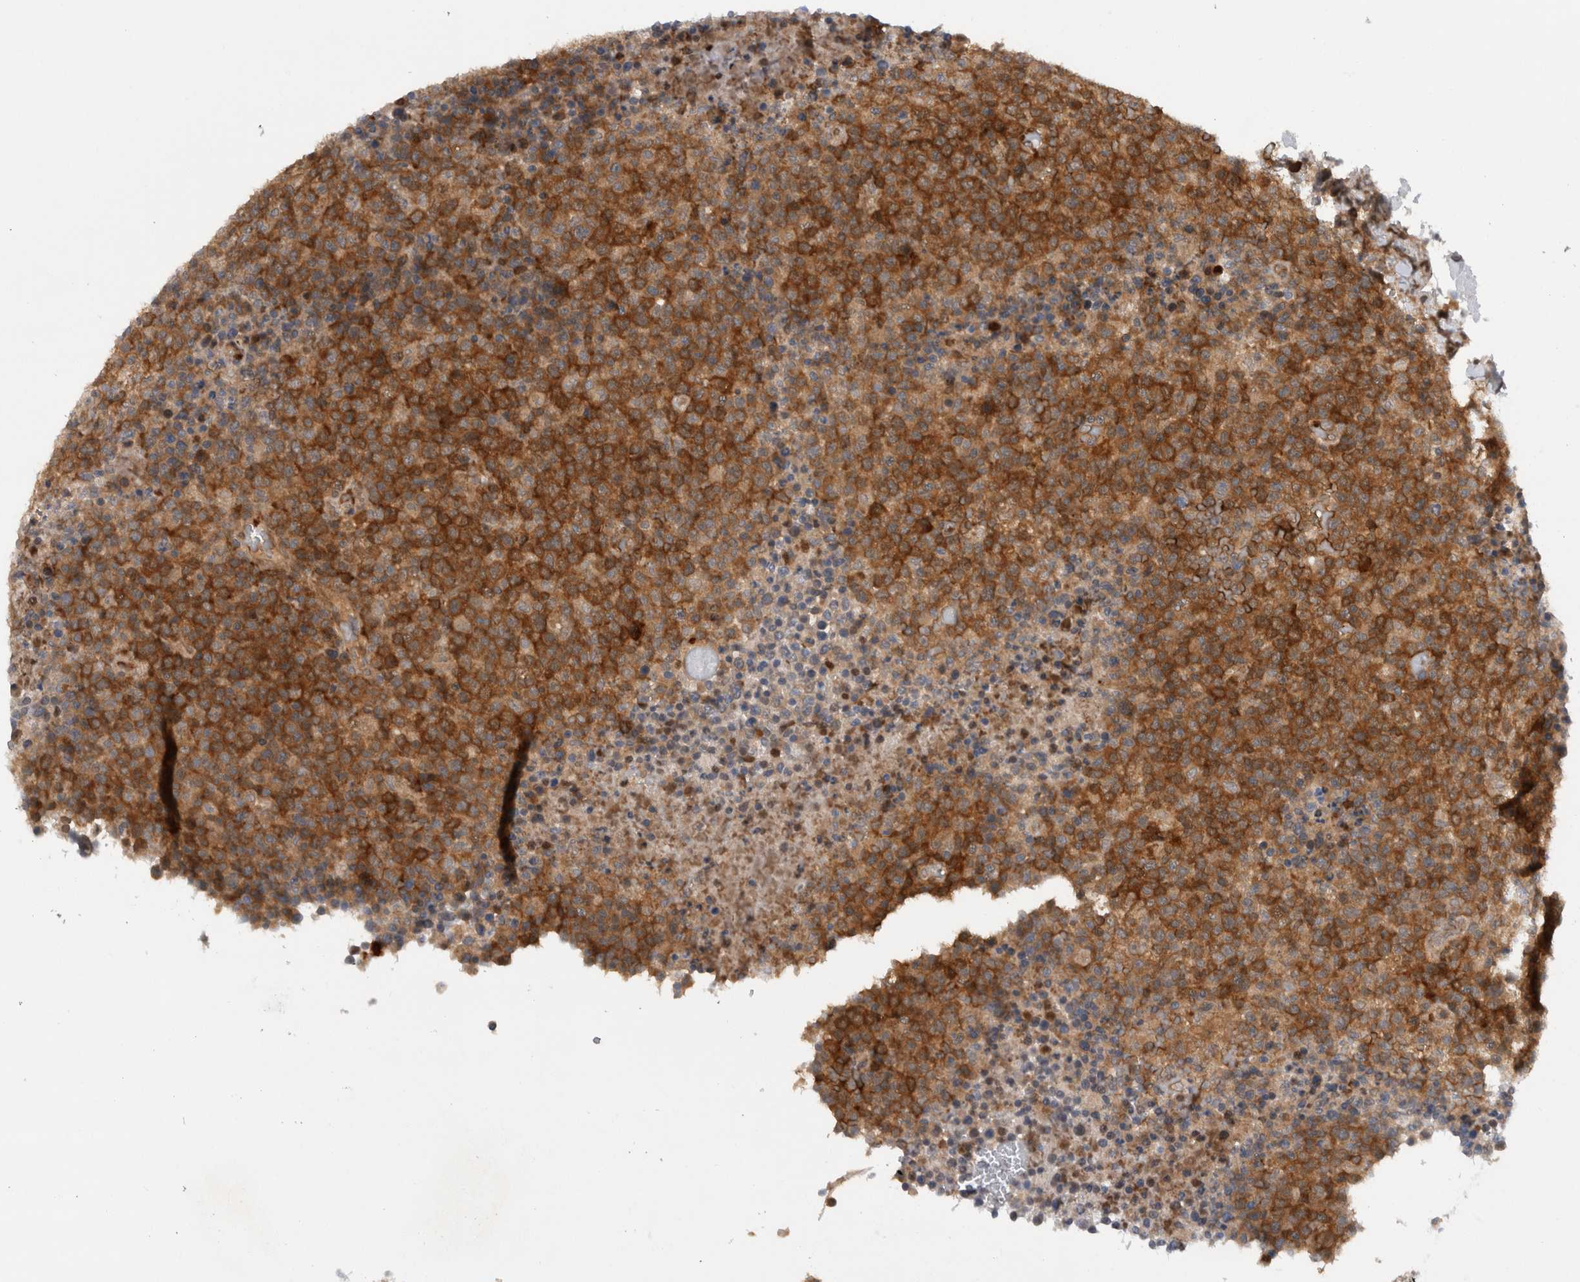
{"staining": {"intensity": "strong", "quantity": ">75%", "location": "cytoplasmic/membranous"}, "tissue": "lymphoma", "cell_type": "Tumor cells", "image_type": "cancer", "snomed": [{"axis": "morphology", "description": "Malignant lymphoma, non-Hodgkin's type, High grade"}, {"axis": "topography", "description": "Lymph node"}], "caption": "This micrograph exhibits lymphoma stained with IHC to label a protein in brown. The cytoplasmic/membranous of tumor cells show strong positivity for the protein. Nuclei are counter-stained blue.", "gene": "PDCD2", "patient": {"sex": "male", "age": 13}}